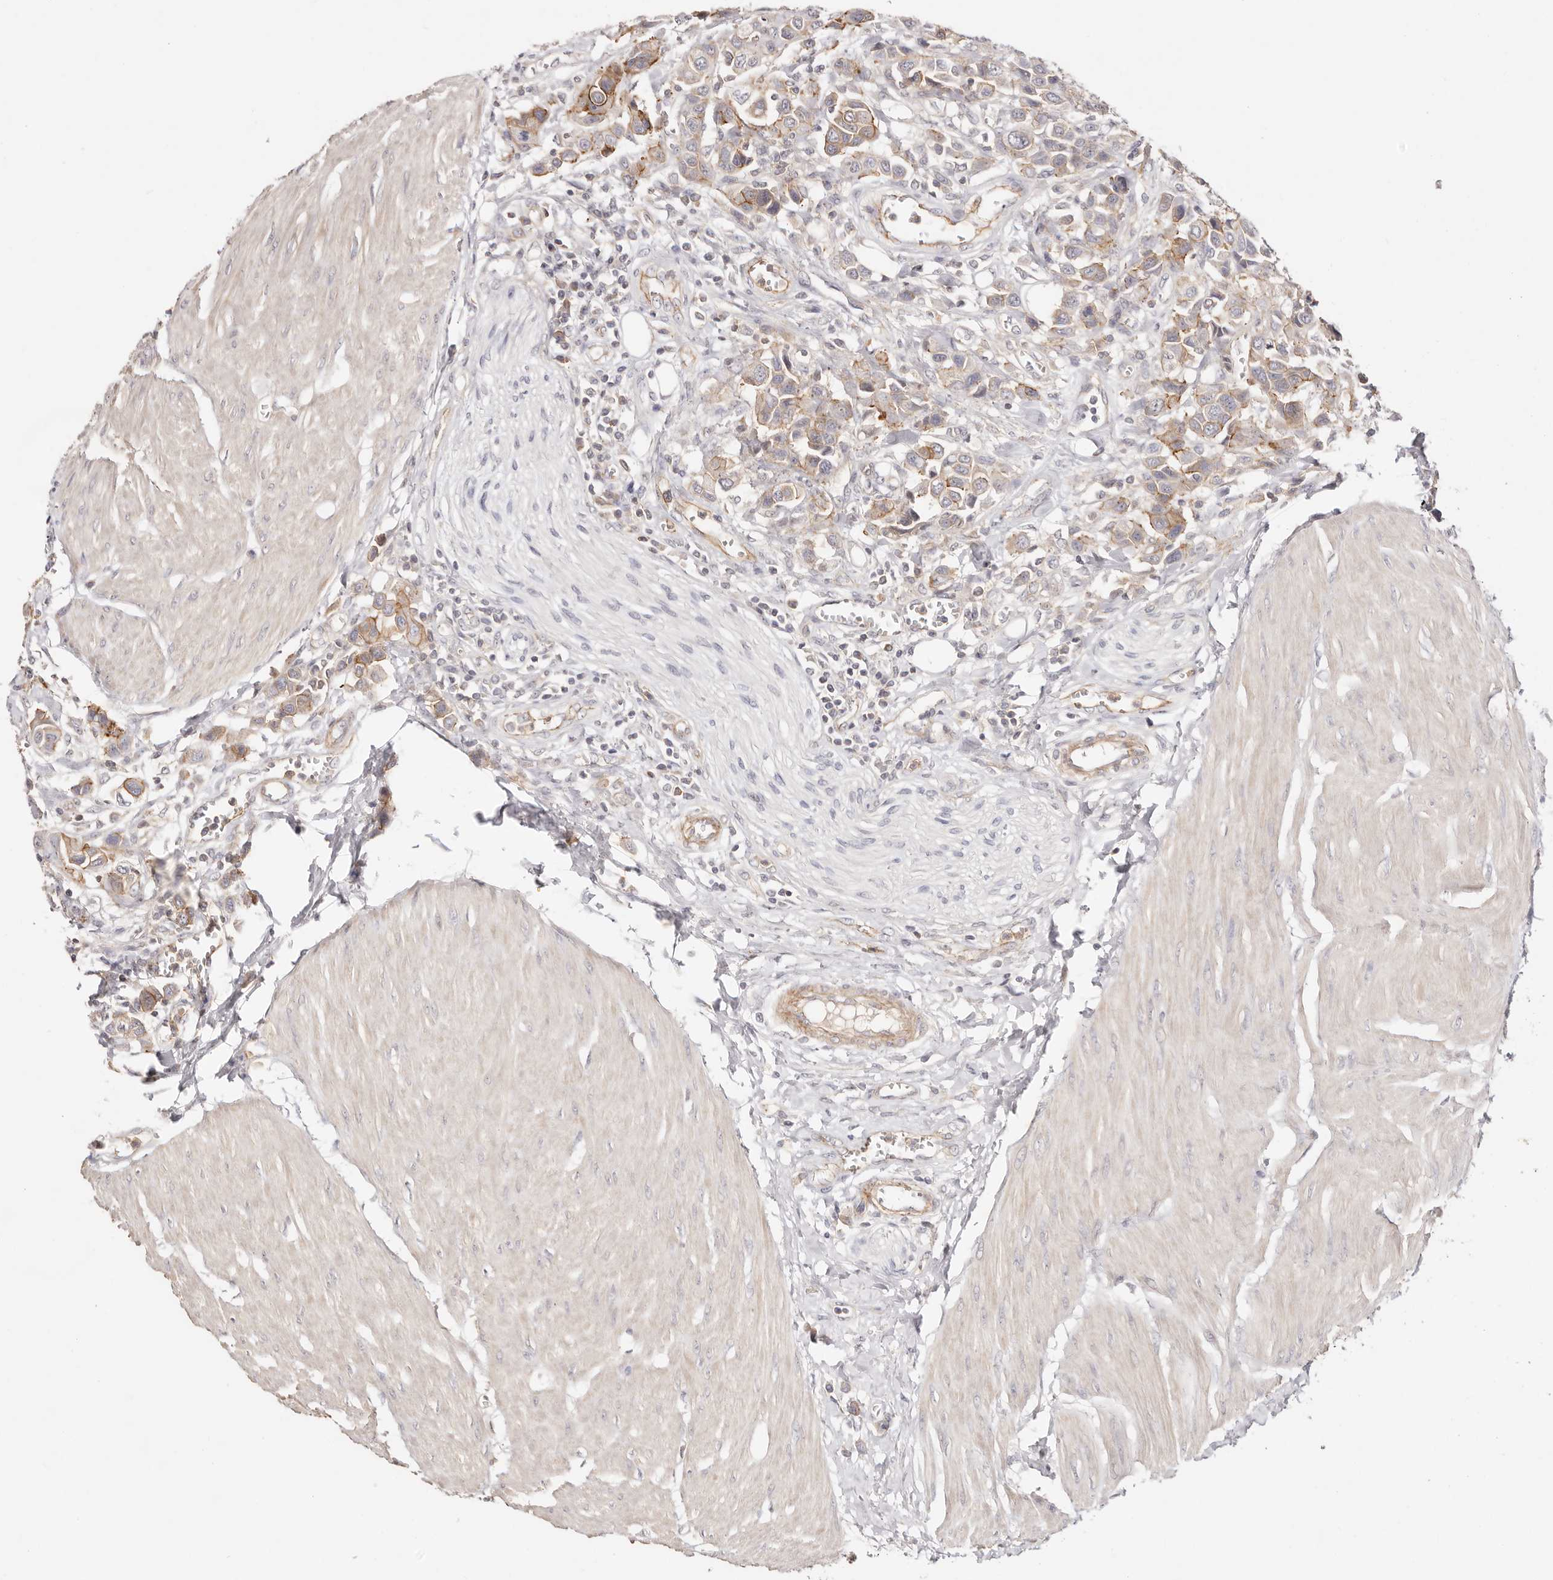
{"staining": {"intensity": "moderate", "quantity": "25%-75%", "location": "cytoplasmic/membranous"}, "tissue": "urothelial cancer", "cell_type": "Tumor cells", "image_type": "cancer", "snomed": [{"axis": "morphology", "description": "Urothelial carcinoma, High grade"}, {"axis": "topography", "description": "Urinary bladder"}], "caption": "Protein expression analysis of human urothelial cancer reveals moderate cytoplasmic/membranous expression in about 25%-75% of tumor cells. Ihc stains the protein of interest in brown and the nuclei are stained blue.", "gene": "SLC35B2", "patient": {"sex": "male", "age": 50}}